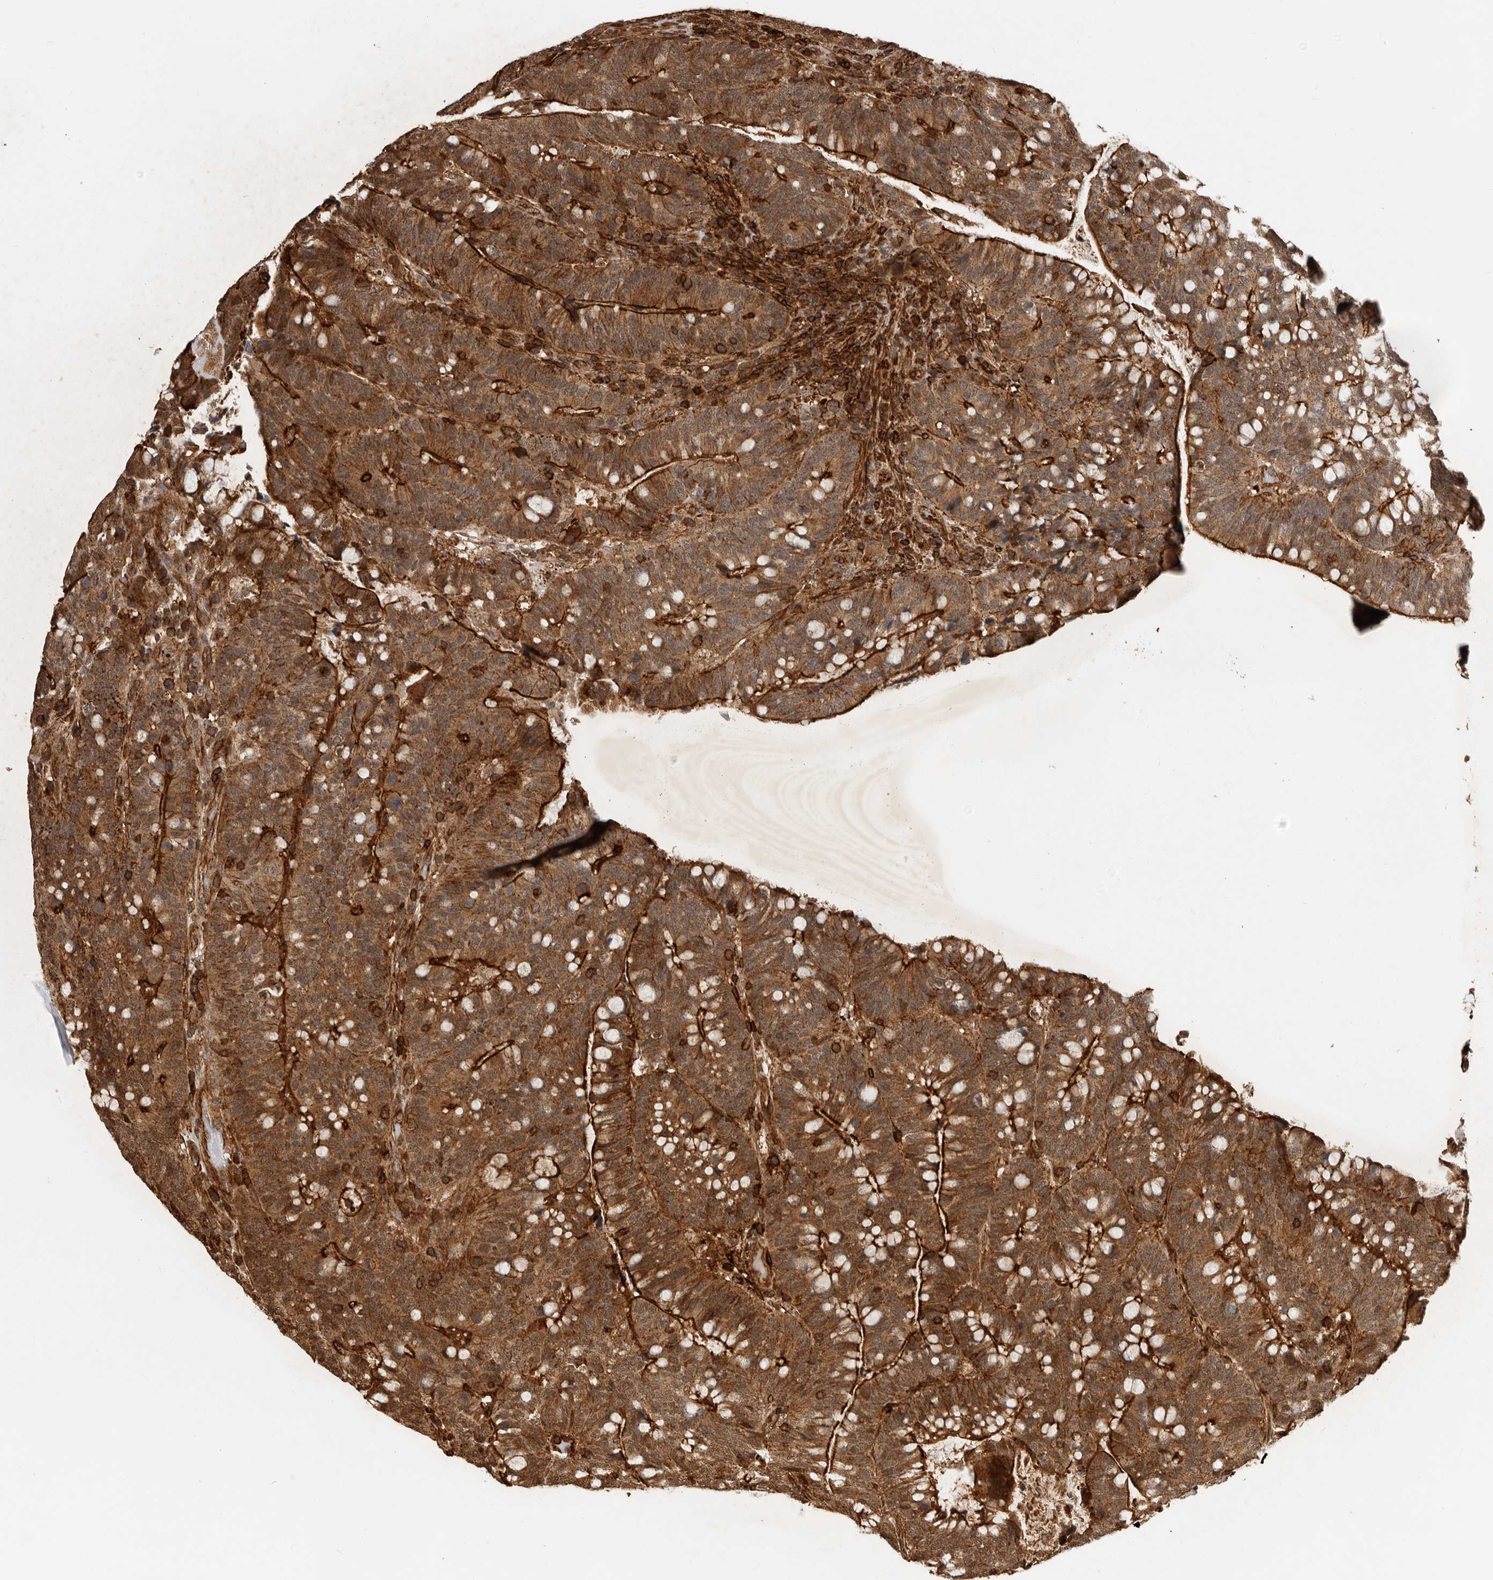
{"staining": {"intensity": "strong", "quantity": ">75%", "location": "cytoplasmic/membranous"}, "tissue": "colorectal cancer", "cell_type": "Tumor cells", "image_type": "cancer", "snomed": [{"axis": "morphology", "description": "Adenocarcinoma, NOS"}, {"axis": "topography", "description": "Colon"}], "caption": "A micrograph of human colorectal adenocarcinoma stained for a protein shows strong cytoplasmic/membranous brown staining in tumor cells.", "gene": "RNF157", "patient": {"sex": "female", "age": 66}}